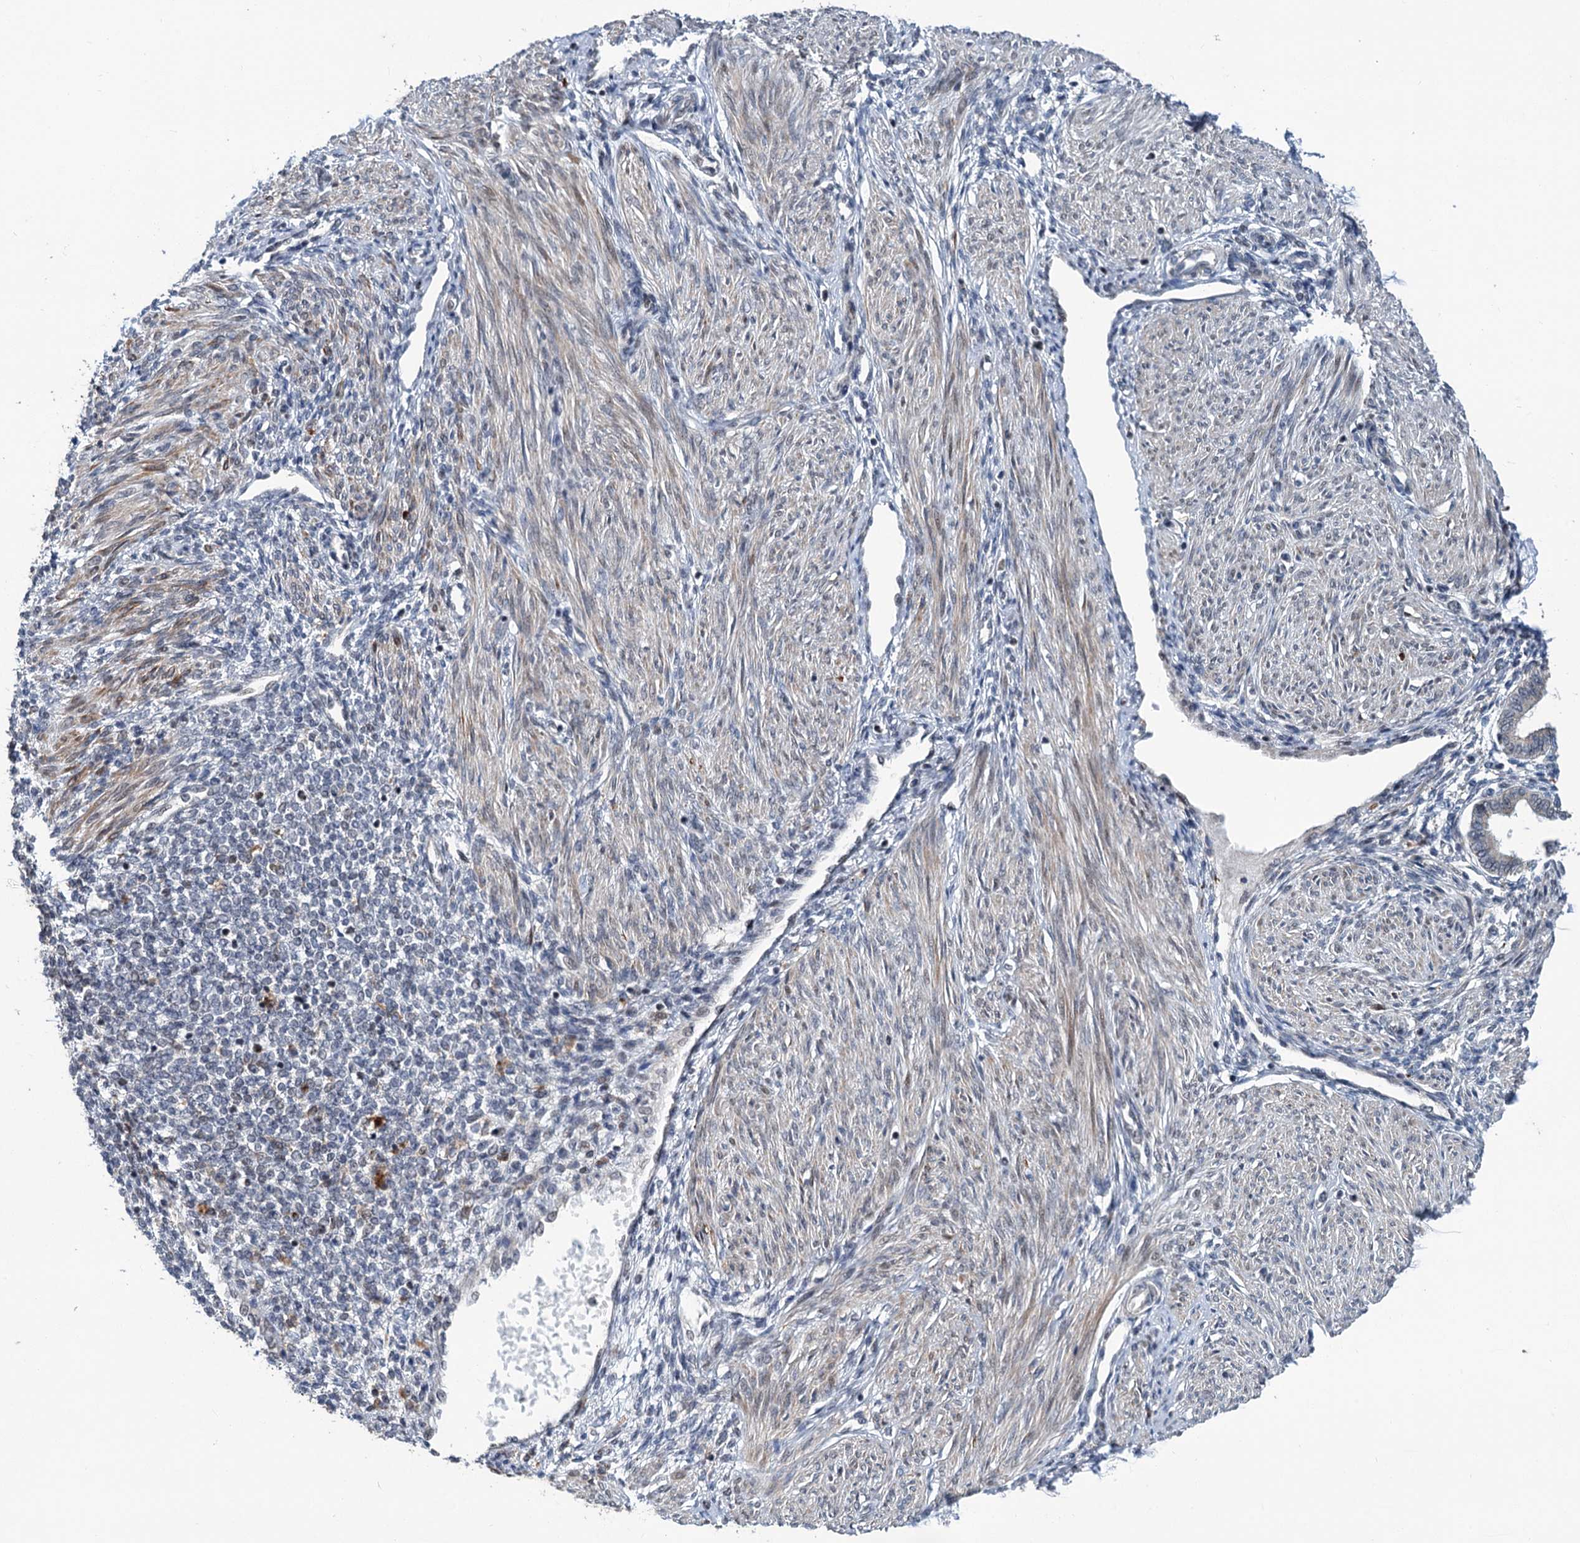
{"staining": {"intensity": "weak", "quantity": "<25%", "location": "nuclear"}, "tissue": "endometrium", "cell_type": "Cells in endometrial stroma", "image_type": "normal", "snomed": [{"axis": "morphology", "description": "Normal tissue, NOS"}, {"axis": "topography", "description": "Endometrium"}], "caption": "This micrograph is of benign endometrium stained with IHC to label a protein in brown with the nuclei are counter-stained blue. There is no positivity in cells in endometrial stroma. Brightfield microscopy of immunohistochemistry stained with DAB (3,3'-diaminobenzidine) (brown) and hematoxylin (blue), captured at high magnification.", "gene": "PHF8", "patient": {"sex": "female", "age": 53}}